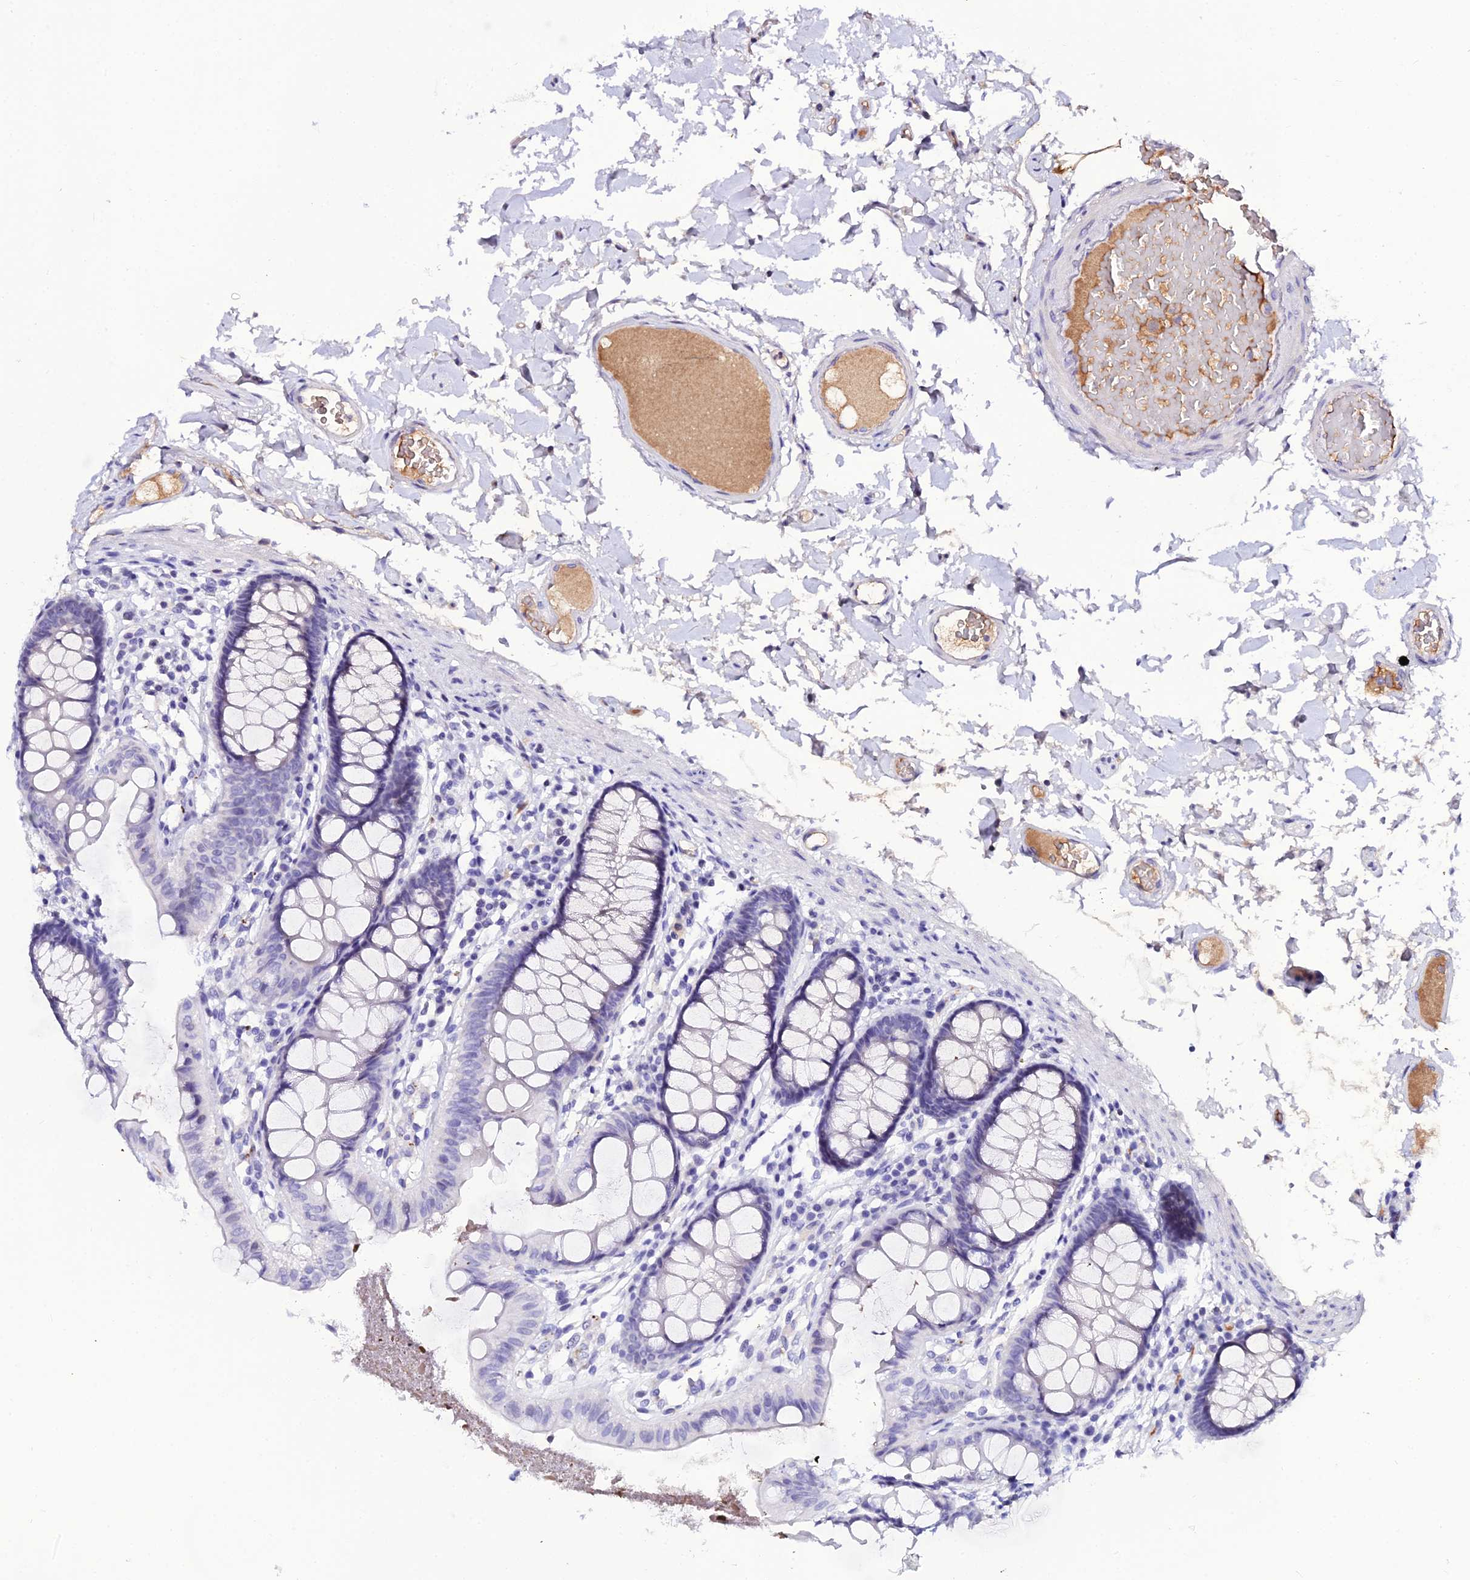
{"staining": {"intensity": "negative", "quantity": "none", "location": "none"}, "tissue": "colon", "cell_type": "Endothelial cells", "image_type": "normal", "snomed": [{"axis": "morphology", "description": "Normal tissue, NOS"}, {"axis": "topography", "description": "Colon"}], "caption": "Colon stained for a protein using immunohistochemistry shows no positivity endothelial cells.", "gene": "DEFB132", "patient": {"sex": "male", "age": 84}}